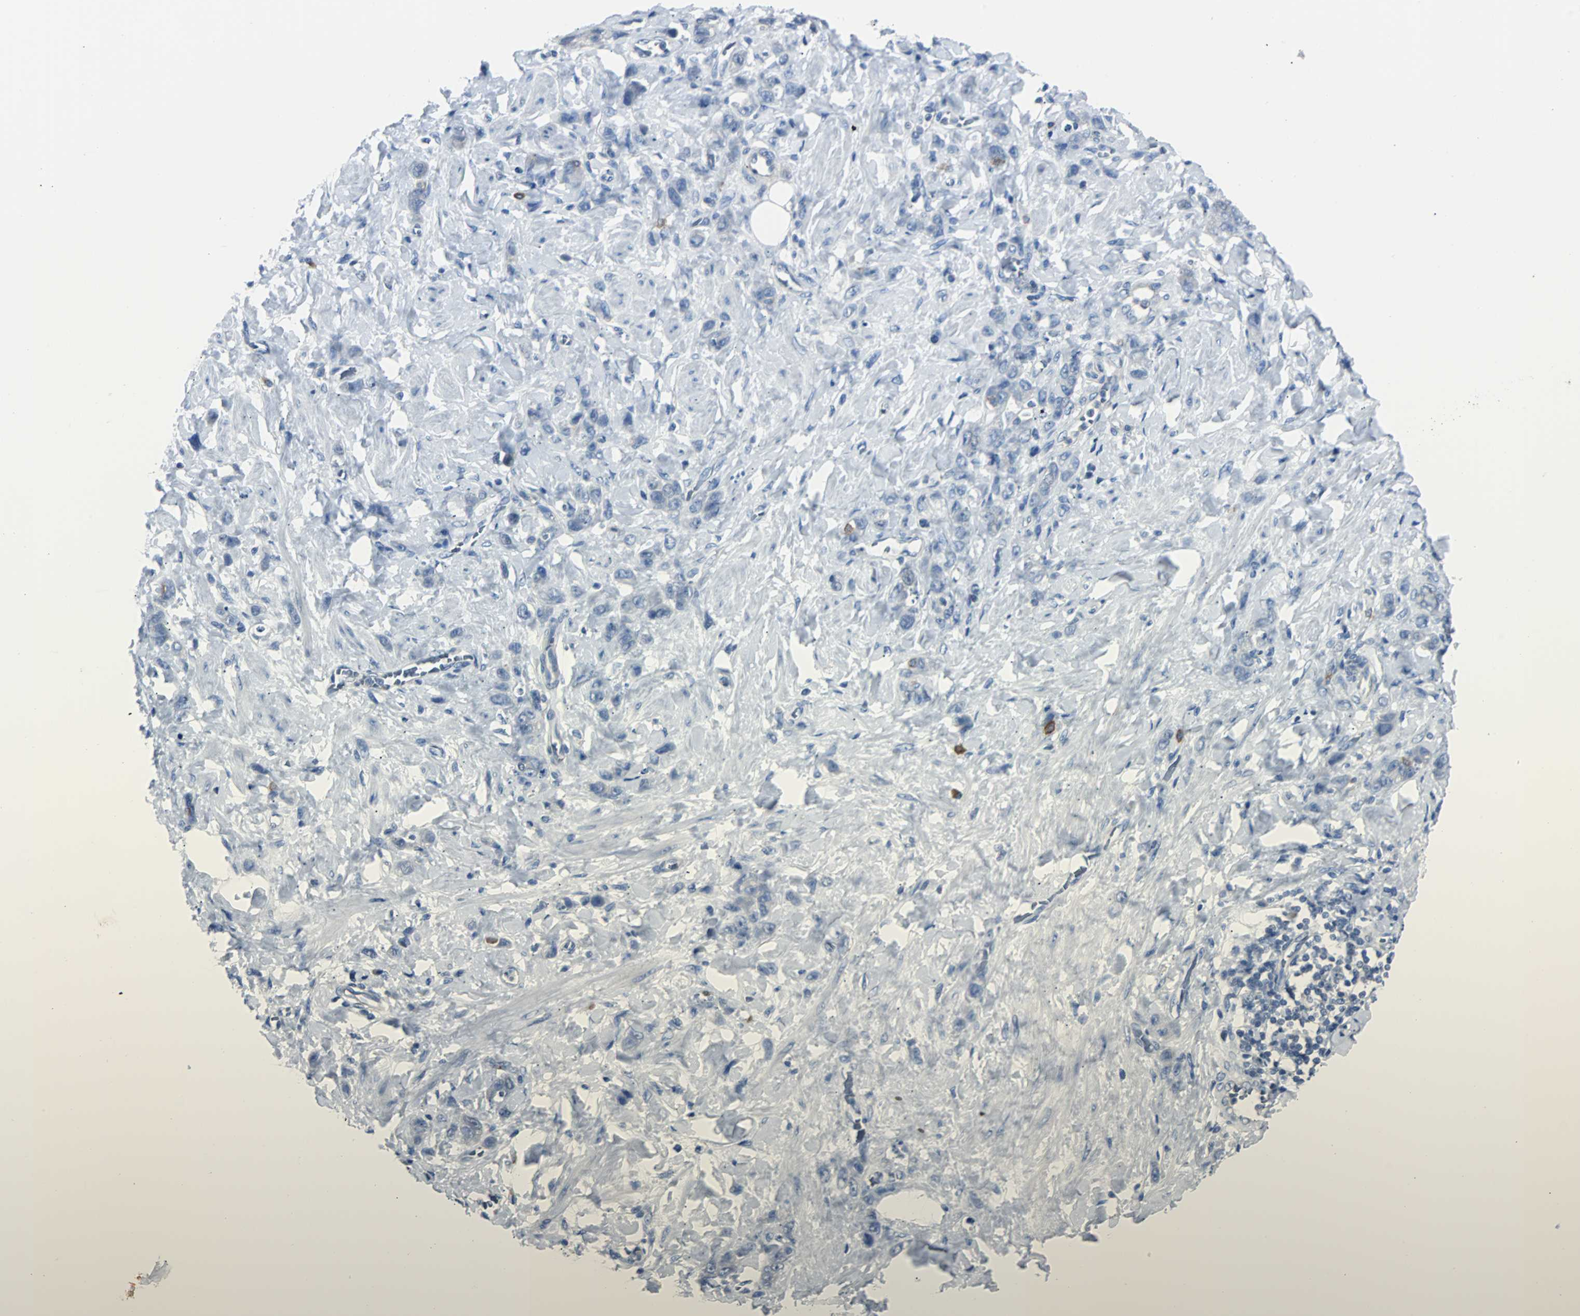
{"staining": {"intensity": "negative", "quantity": "none", "location": "none"}, "tissue": "stomach cancer", "cell_type": "Tumor cells", "image_type": "cancer", "snomed": [{"axis": "morphology", "description": "Adenocarcinoma, NOS"}, {"axis": "topography", "description": "Stomach"}], "caption": "A micrograph of human stomach cancer (adenocarcinoma) is negative for staining in tumor cells. (Immunohistochemistry (ihc), brightfield microscopy, high magnification).", "gene": "RASA1", "patient": {"sex": "male", "age": 82}}